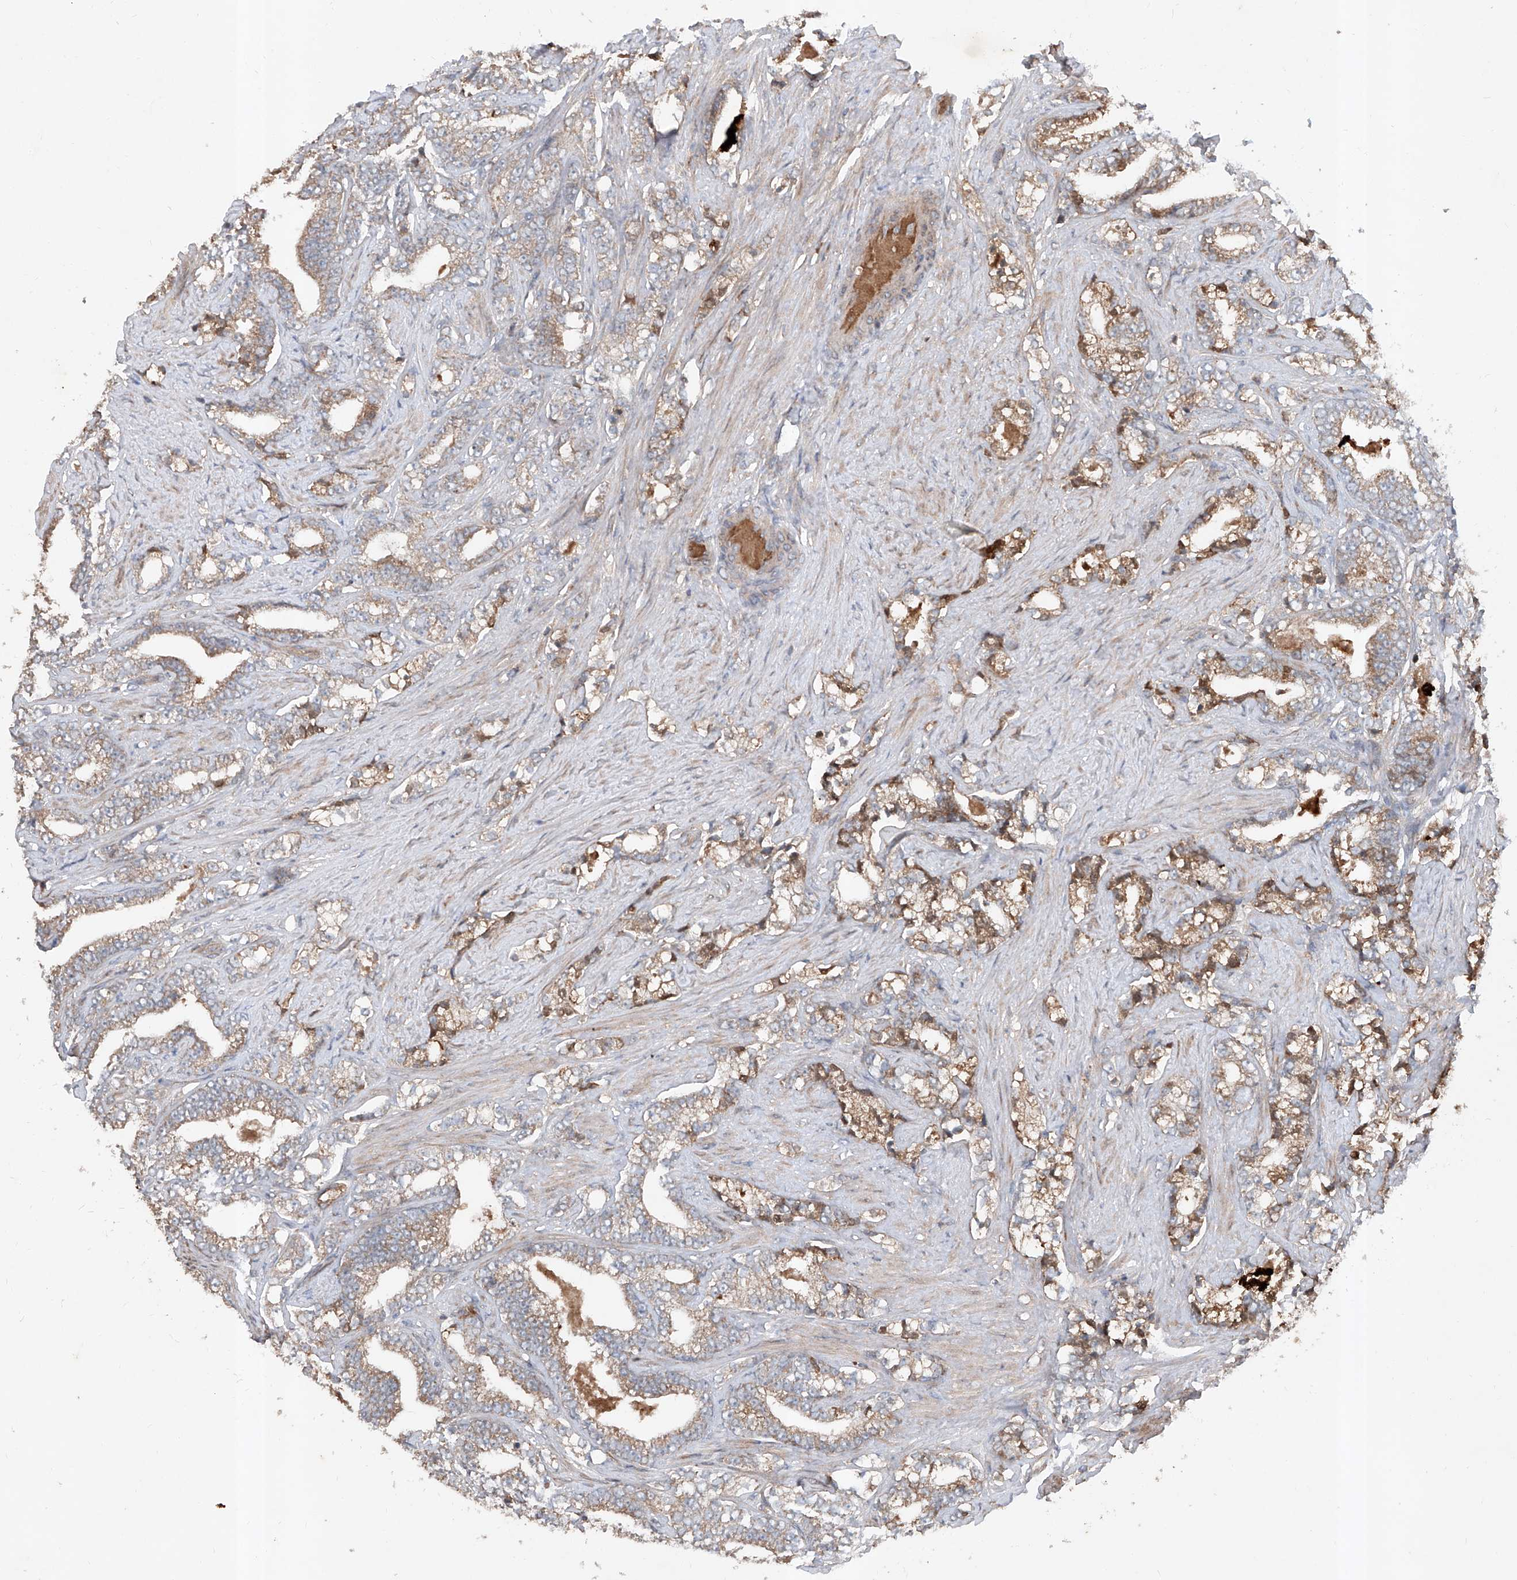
{"staining": {"intensity": "weak", "quantity": "25%-75%", "location": "cytoplasmic/membranous"}, "tissue": "prostate cancer", "cell_type": "Tumor cells", "image_type": "cancer", "snomed": [{"axis": "morphology", "description": "Adenocarcinoma, High grade"}, {"axis": "topography", "description": "Prostate and seminal vesicle, NOS"}], "caption": "Immunohistochemistry (IHC) micrograph of neoplastic tissue: human prostate cancer stained using IHC exhibits low levels of weak protein expression localized specifically in the cytoplasmic/membranous of tumor cells, appearing as a cytoplasmic/membranous brown color.", "gene": "ADAM23", "patient": {"sex": "male", "age": 67}}